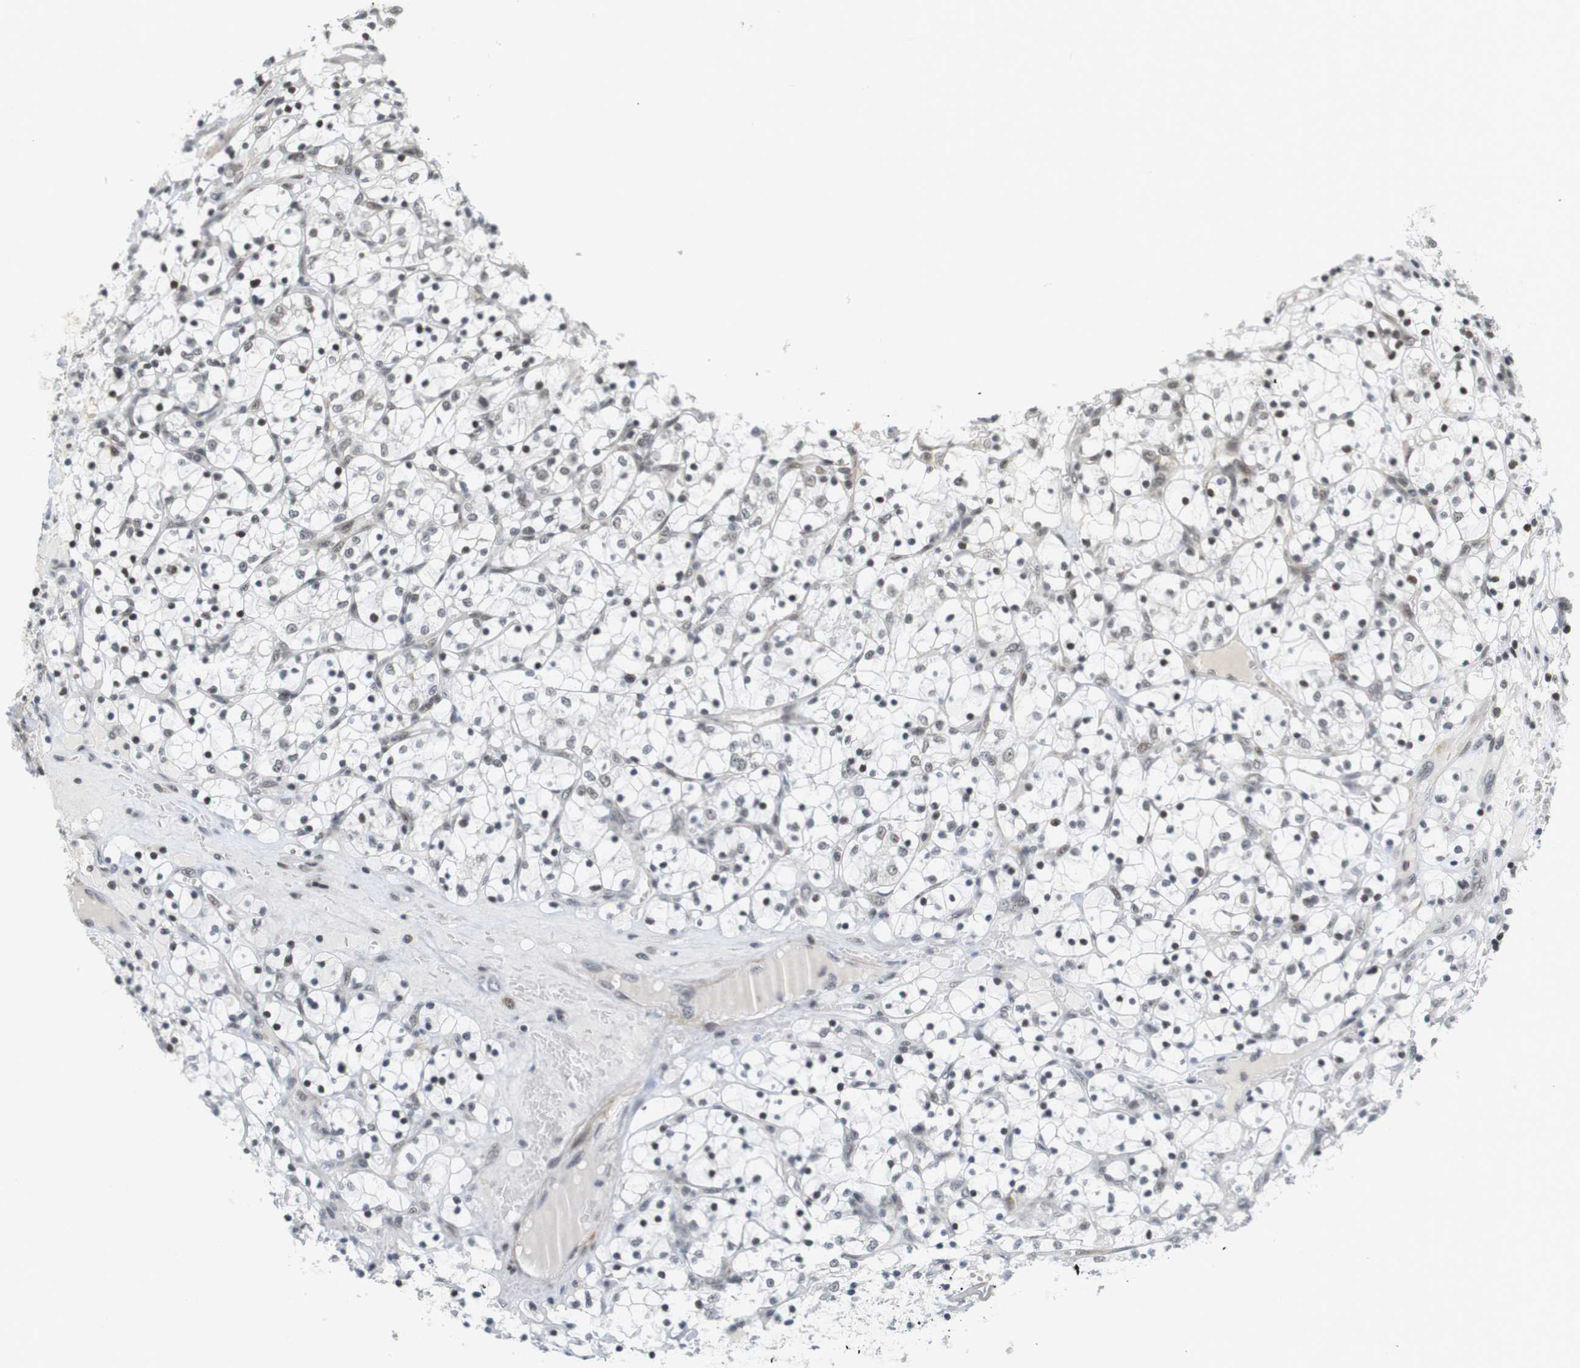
{"staining": {"intensity": "weak", "quantity": "25%-75%", "location": "nuclear"}, "tissue": "renal cancer", "cell_type": "Tumor cells", "image_type": "cancer", "snomed": [{"axis": "morphology", "description": "Adenocarcinoma, NOS"}, {"axis": "topography", "description": "Kidney"}], "caption": "Immunohistochemical staining of human renal cancer shows low levels of weak nuclear staining in approximately 25%-75% of tumor cells. (Stains: DAB in brown, nuclei in blue, Microscopy: brightfield microscopy at high magnification).", "gene": "BRD4", "patient": {"sex": "female", "age": 69}}